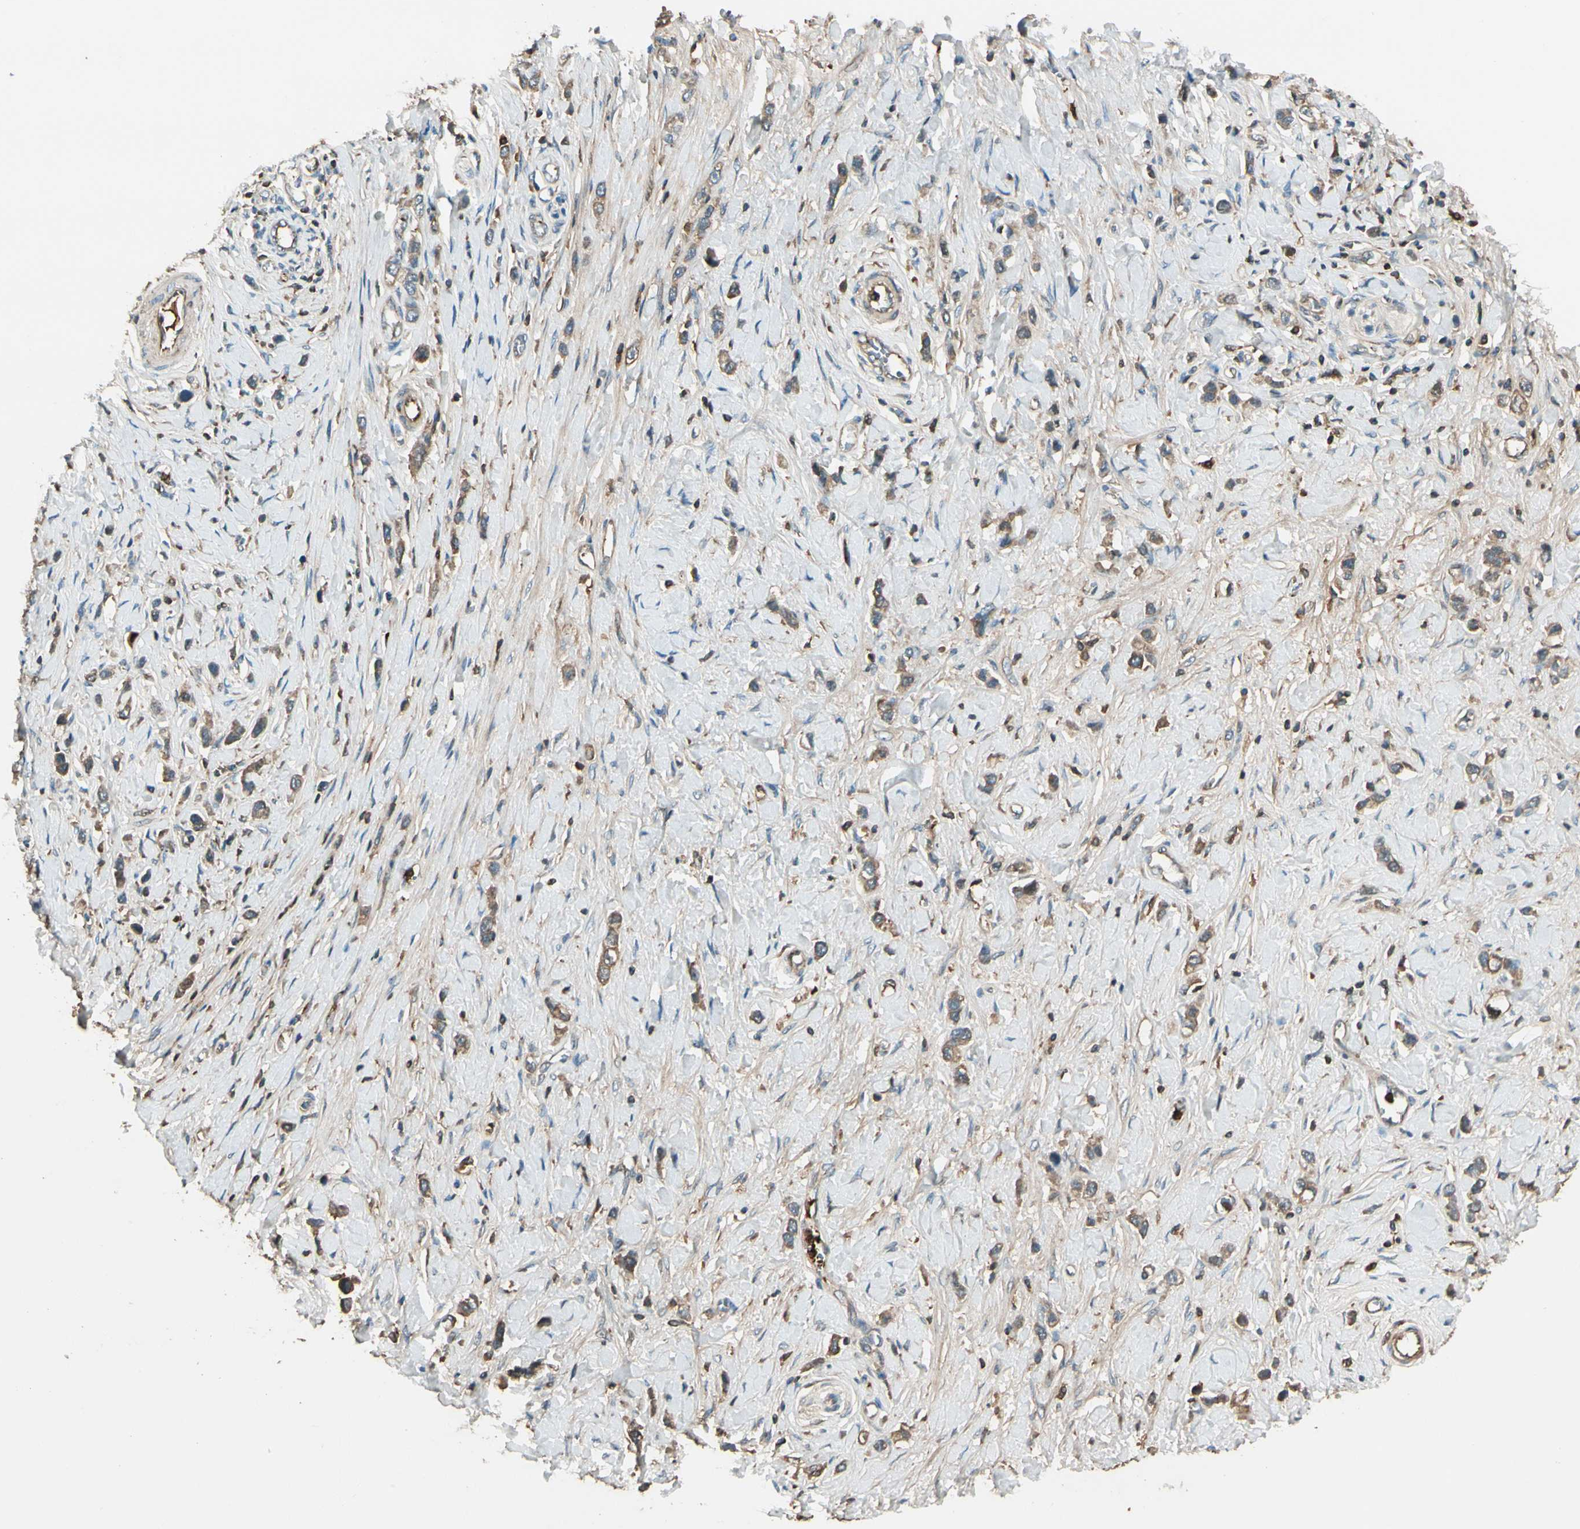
{"staining": {"intensity": "moderate", "quantity": ">75%", "location": "cytoplasmic/membranous"}, "tissue": "stomach cancer", "cell_type": "Tumor cells", "image_type": "cancer", "snomed": [{"axis": "morphology", "description": "Normal tissue, NOS"}, {"axis": "morphology", "description": "Adenocarcinoma, NOS"}, {"axis": "topography", "description": "Stomach, upper"}, {"axis": "topography", "description": "Stomach"}], "caption": "Immunohistochemical staining of stomach cancer shows medium levels of moderate cytoplasmic/membranous positivity in about >75% of tumor cells.", "gene": "STX11", "patient": {"sex": "female", "age": 65}}